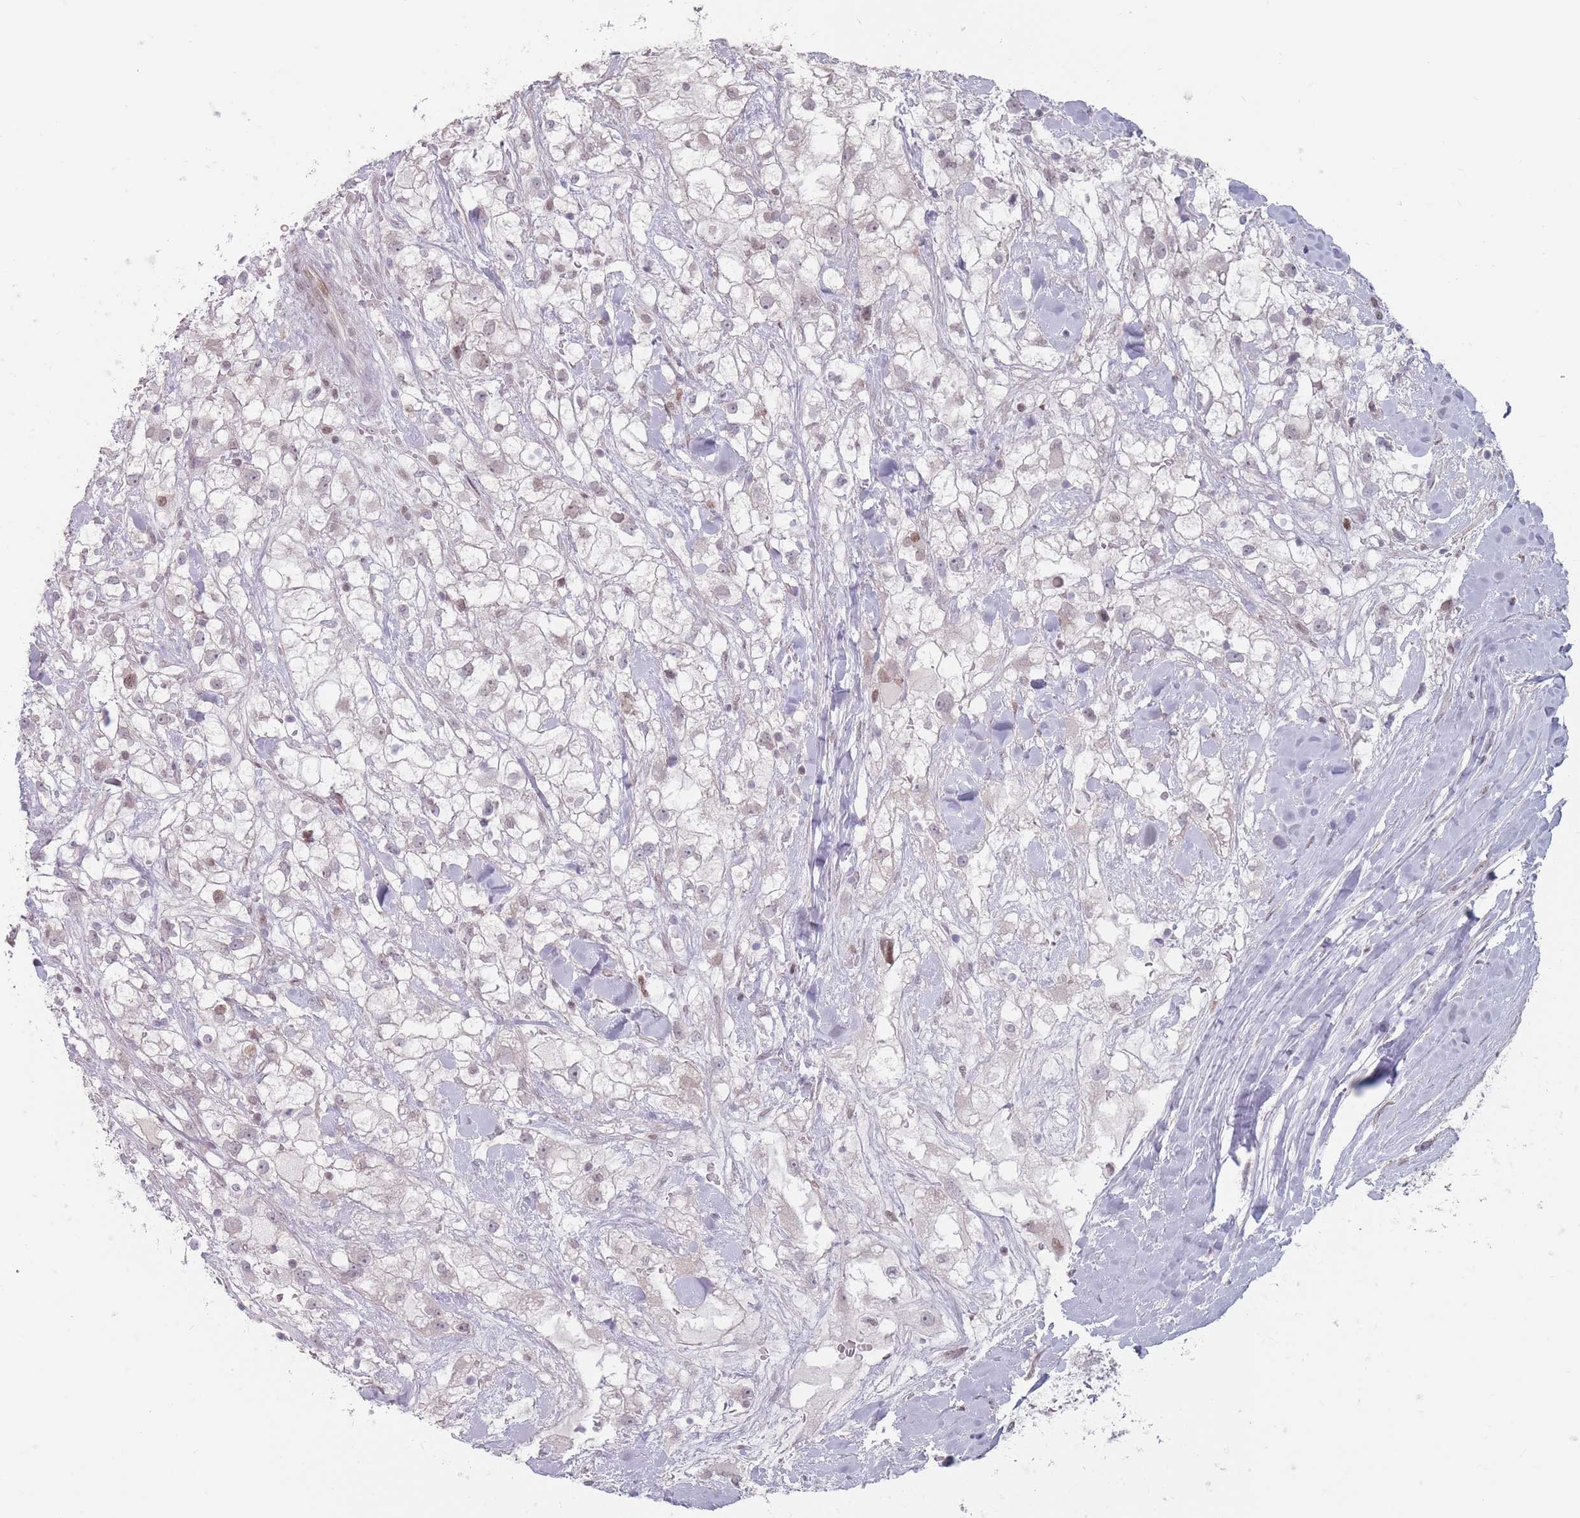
{"staining": {"intensity": "weak", "quantity": "<25%", "location": "nuclear"}, "tissue": "renal cancer", "cell_type": "Tumor cells", "image_type": "cancer", "snomed": [{"axis": "morphology", "description": "Adenocarcinoma, NOS"}, {"axis": "topography", "description": "Kidney"}], "caption": "Protein analysis of adenocarcinoma (renal) exhibits no significant positivity in tumor cells.", "gene": "SH3BGRL2", "patient": {"sex": "male", "age": 59}}